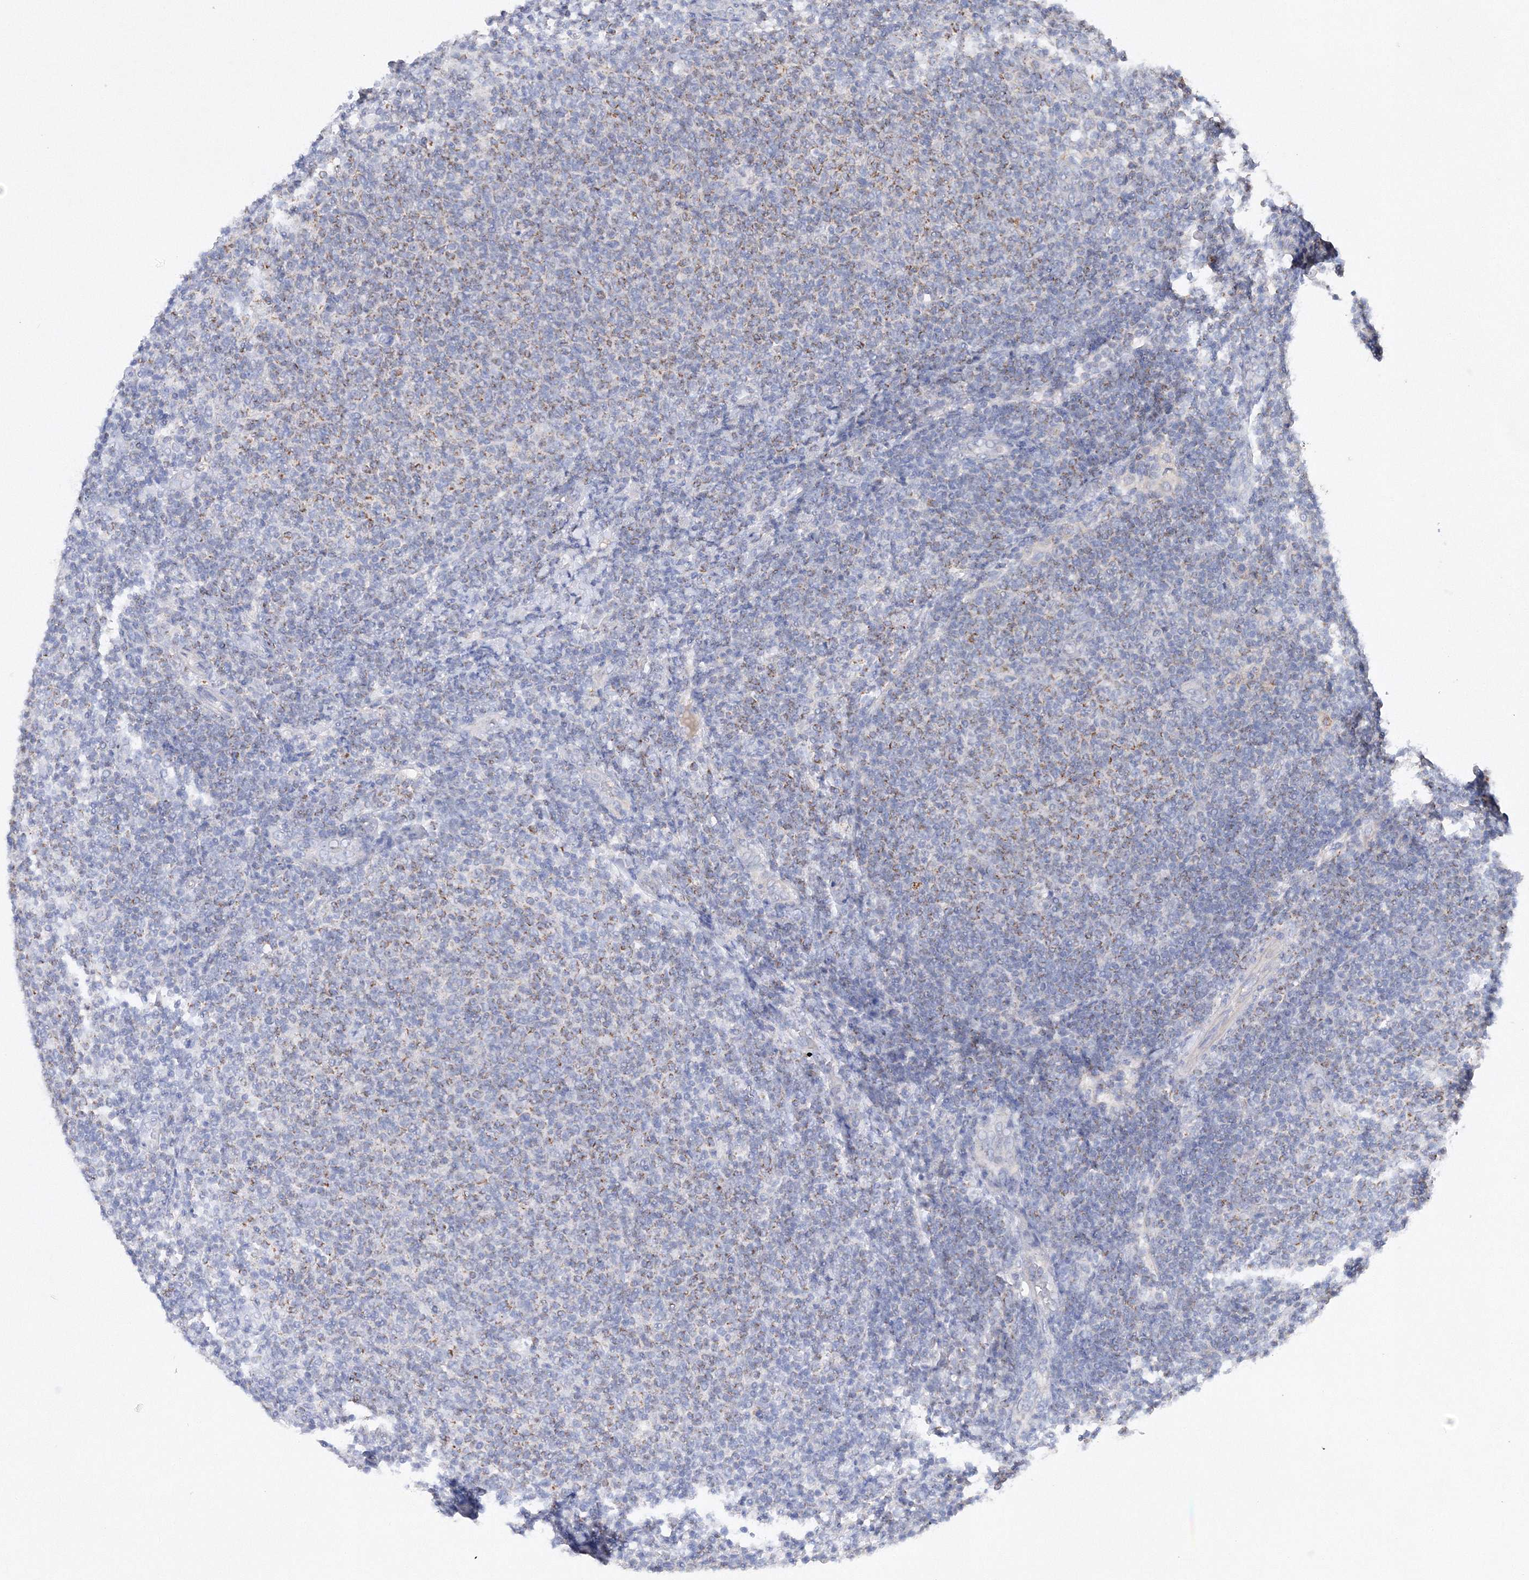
{"staining": {"intensity": "weak", "quantity": "25%-75%", "location": "cytoplasmic/membranous"}, "tissue": "lymphoma", "cell_type": "Tumor cells", "image_type": "cancer", "snomed": [{"axis": "morphology", "description": "Malignant lymphoma, non-Hodgkin's type, Low grade"}, {"axis": "topography", "description": "Lymph node"}], "caption": "Low-grade malignant lymphoma, non-Hodgkin's type stained with a brown dye displays weak cytoplasmic/membranous positive staining in approximately 25%-75% of tumor cells.", "gene": "GLS", "patient": {"sex": "male", "age": 66}}